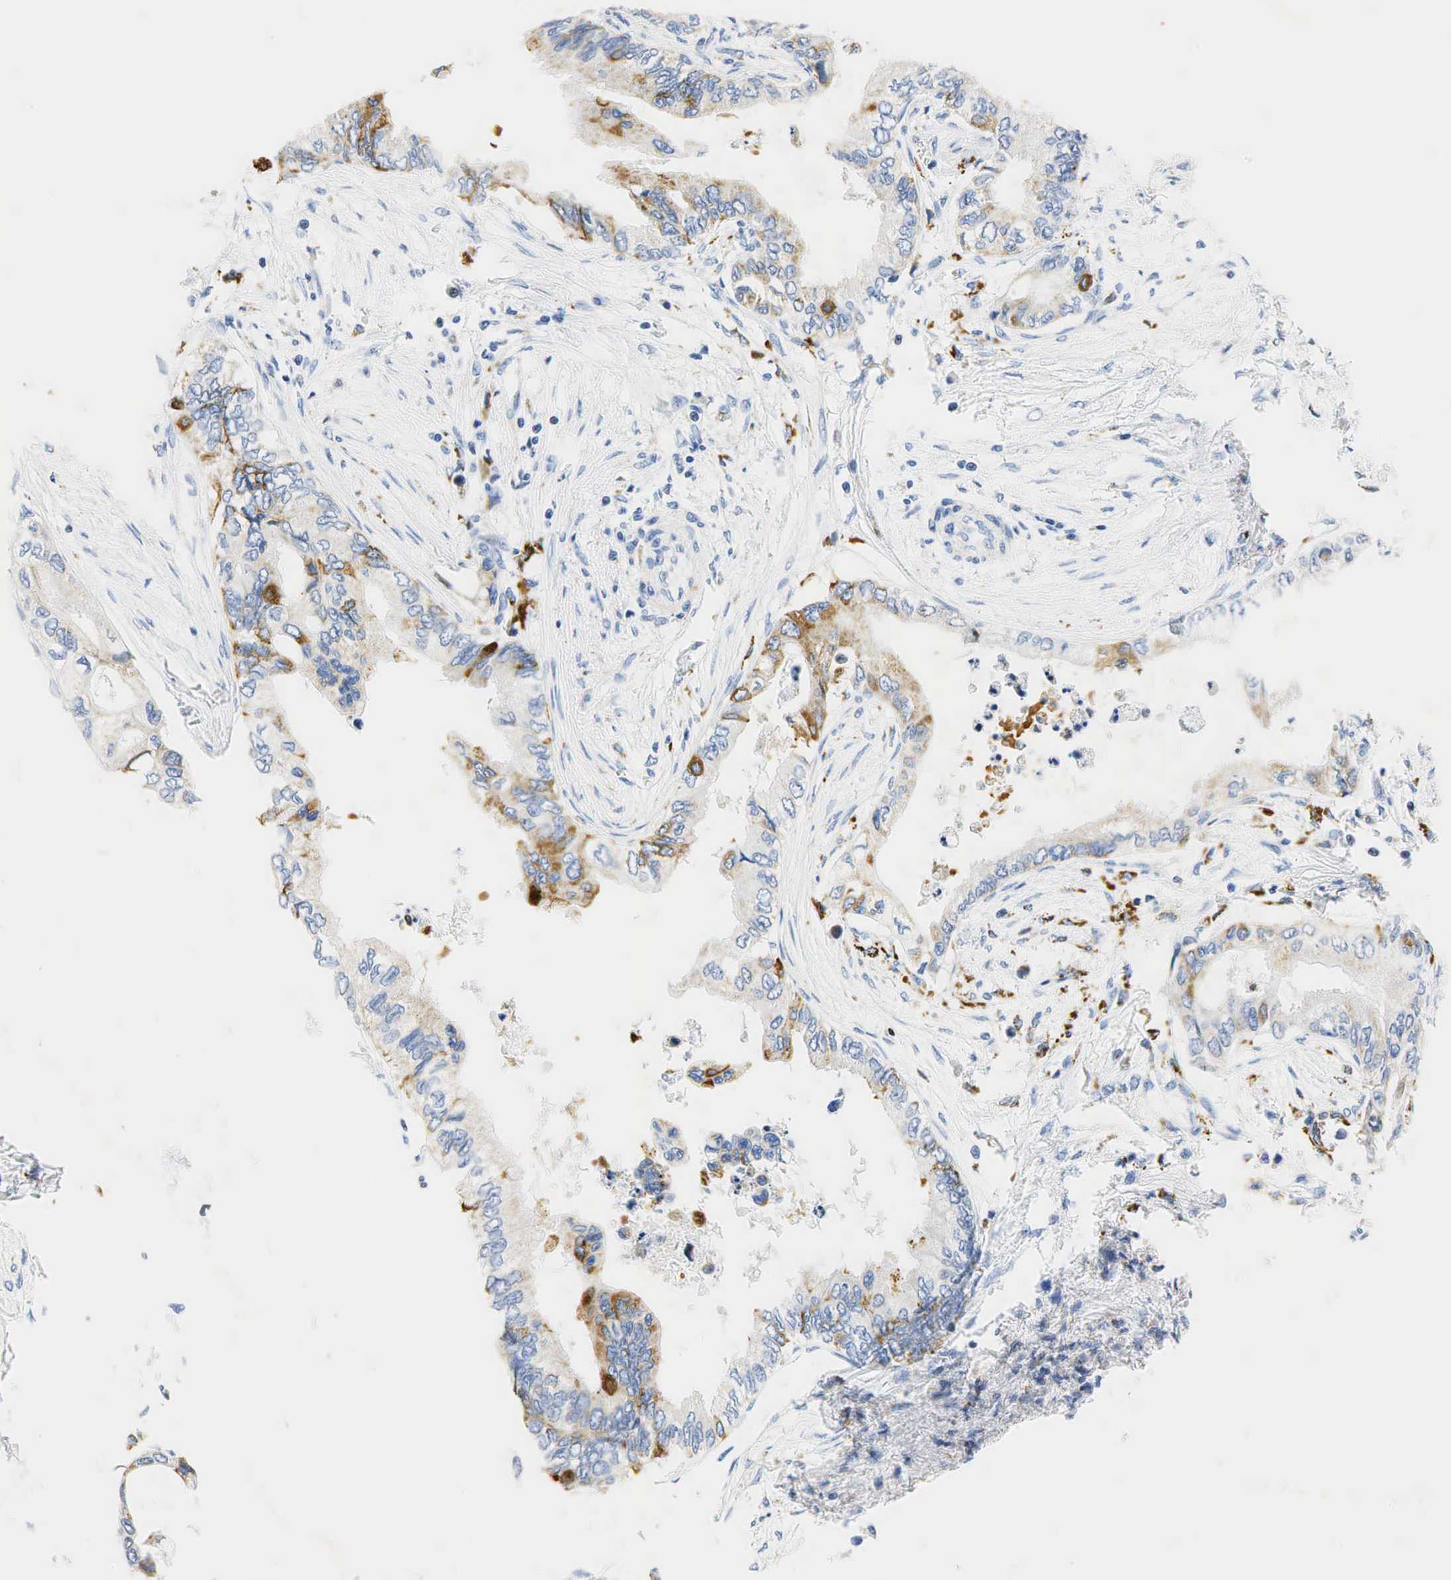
{"staining": {"intensity": "moderate", "quantity": "<25%", "location": "cytoplasmic/membranous"}, "tissue": "pancreatic cancer", "cell_type": "Tumor cells", "image_type": "cancer", "snomed": [{"axis": "morphology", "description": "Adenocarcinoma, NOS"}, {"axis": "topography", "description": "Pancreas"}], "caption": "Immunohistochemical staining of pancreatic adenocarcinoma shows low levels of moderate cytoplasmic/membranous positivity in about <25% of tumor cells. (Stains: DAB in brown, nuclei in blue, Microscopy: brightfield microscopy at high magnification).", "gene": "SYP", "patient": {"sex": "female", "age": 66}}